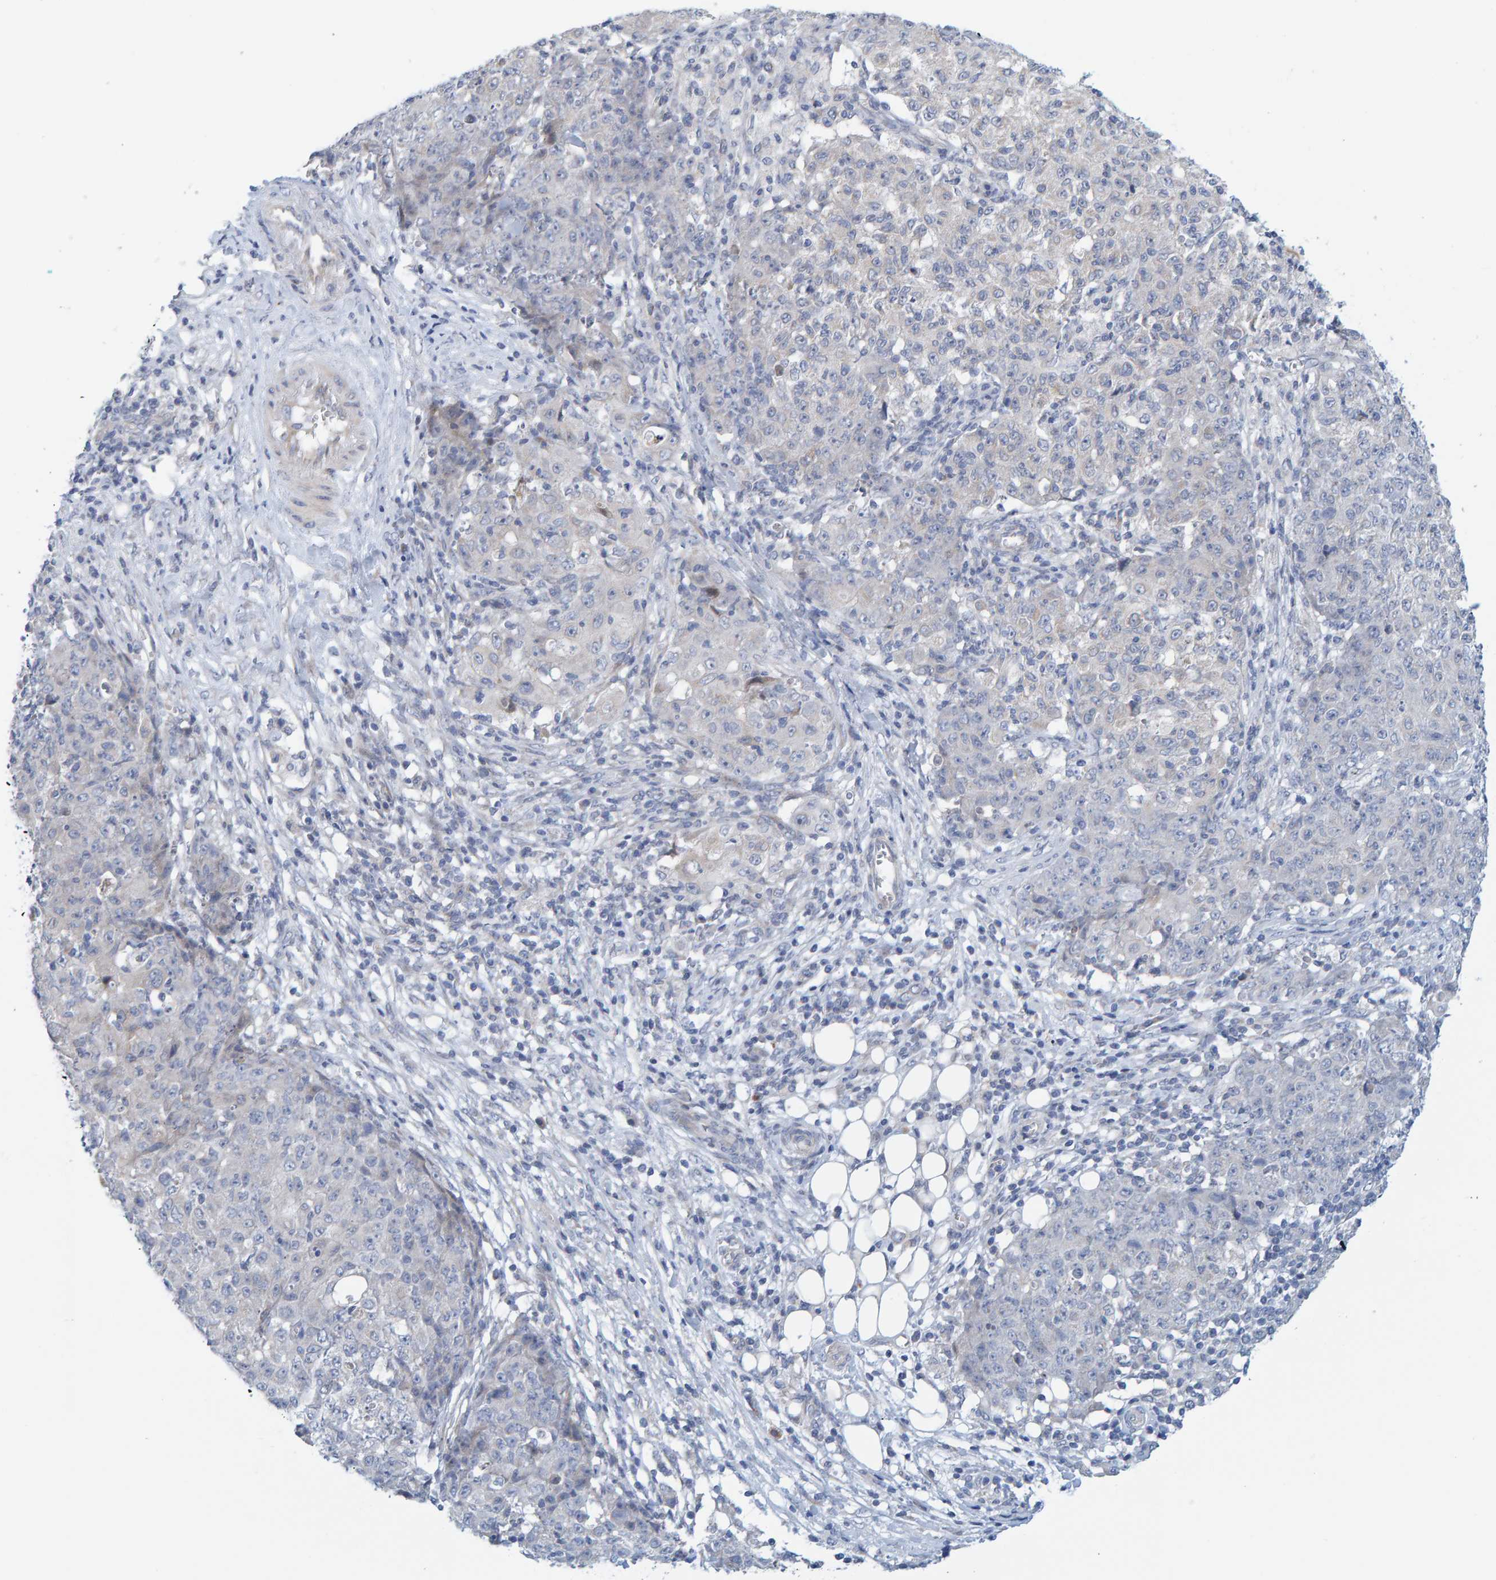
{"staining": {"intensity": "negative", "quantity": "none", "location": "none"}, "tissue": "ovarian cancer", "cell_type": "Tumor cells", "image_type": "cancer", "snomed": [{"axis": "morphology", "description": "Carcinoma, endometroid"}, {"axis": "topography", "description": "Ovary"}], "caption": "DAB (3,3'-diaminobenzidine) immunohistochemical staining of human ovarian cancer shows no significant expression in tumor cells. (DAB immunohistochemistry (IHC) with hematoxylin counter stain).", "gene": "ZC3H3", "patient": {"sex": "female", "age": 42}}